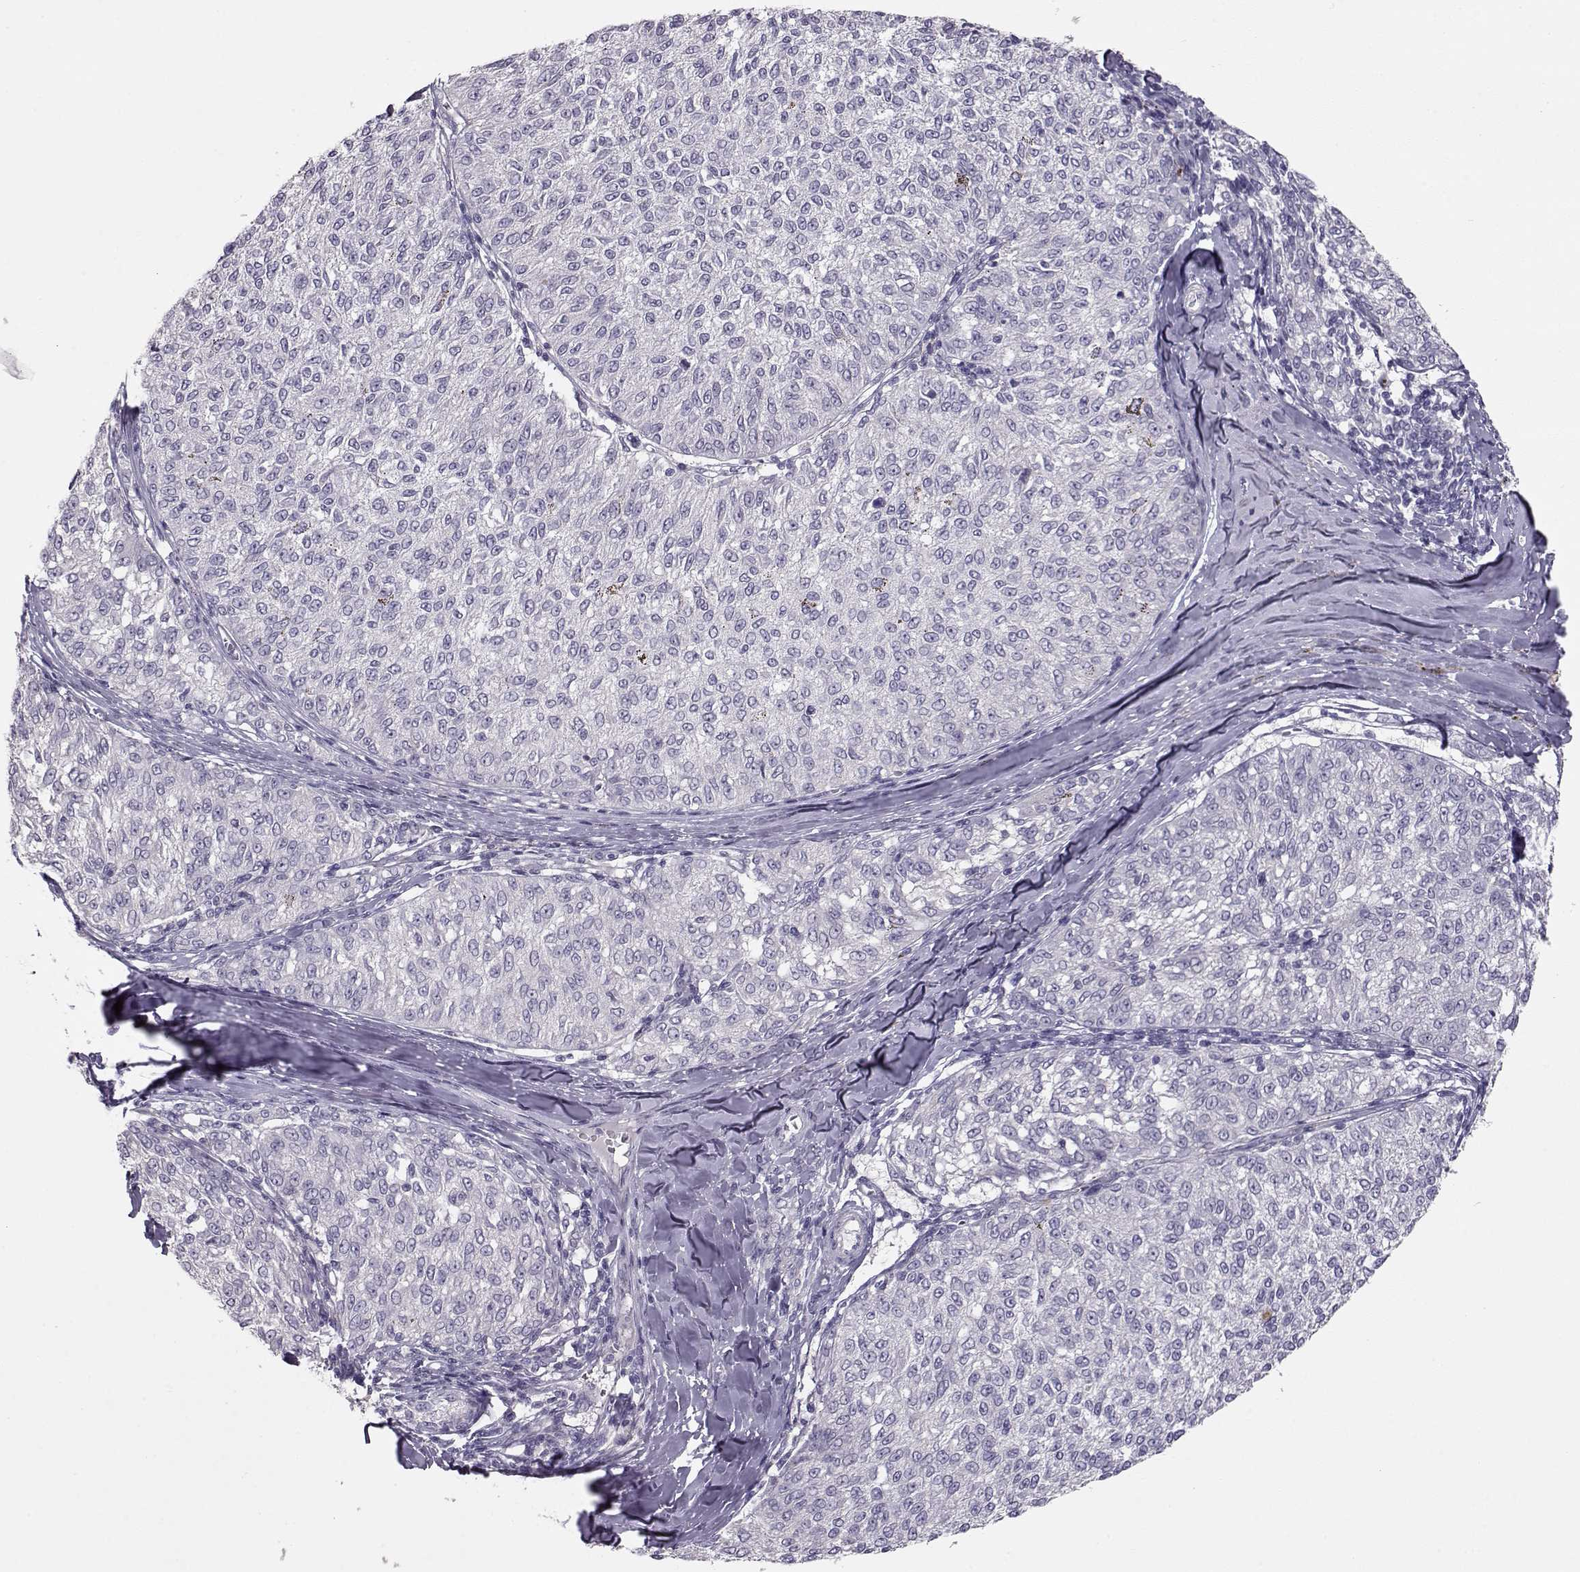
{"staining": {"intensity": "negative", "quantity": "none", "location": "none"}, "tissue": "melanoma", "cell_type": "Tumor cells", "image_type": "cancer", "snomed": [{"axis": "morphology", "description": "Malignant melanoma, NOS"}, {"axis": "topography", "description": "Skin"}], "caption": "The IHC photomicrograph has no significant positivity in tumor cells of melanoma tissue. (DAB immunohistochemistry, high magnification).", "gene": "GRK1", "patient": {"sex": "female", "age": 72}}